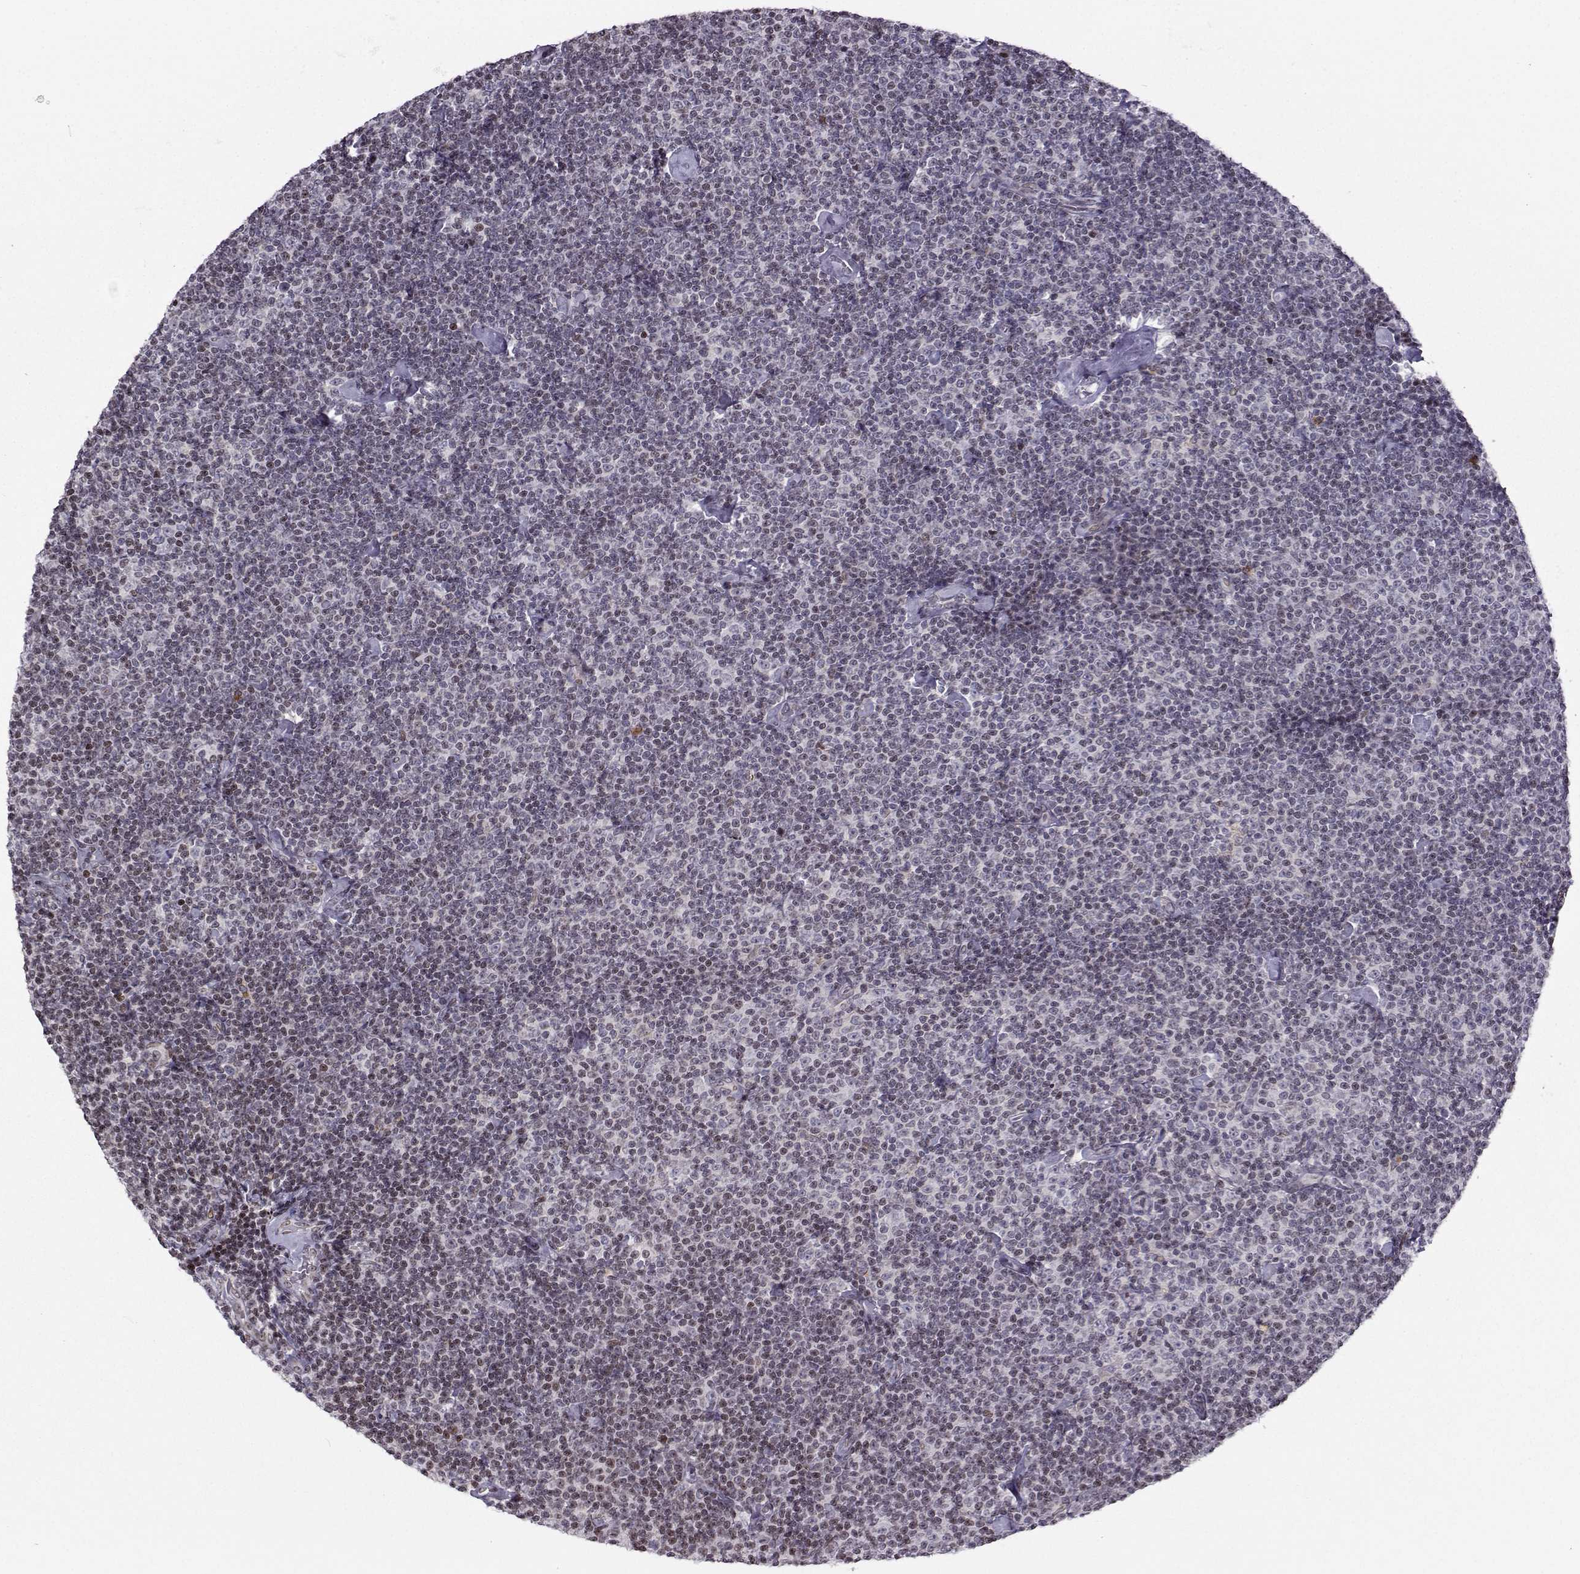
{"staining": {"intensity": "negative", "quantity": "none", "location": "none"}, "tissue": "lymphoma", "cell_type": "Tumor cells", "image_type": "cancer", "snomed": [{"axis": "morphology", "description": "Malignant lymphoma, non-Hodgkin's type, Low grade"}, {"axis": "topography", "description": "Lymph node"}], "caption": "This is an immunohistochemistry photomicrograph of malignant lymphoma, non-Hodgkin's type (low-grade). There is no expression in tumor cells.", "gene": "ZNF19", "patient": {"sex": "male", "age": 81}}